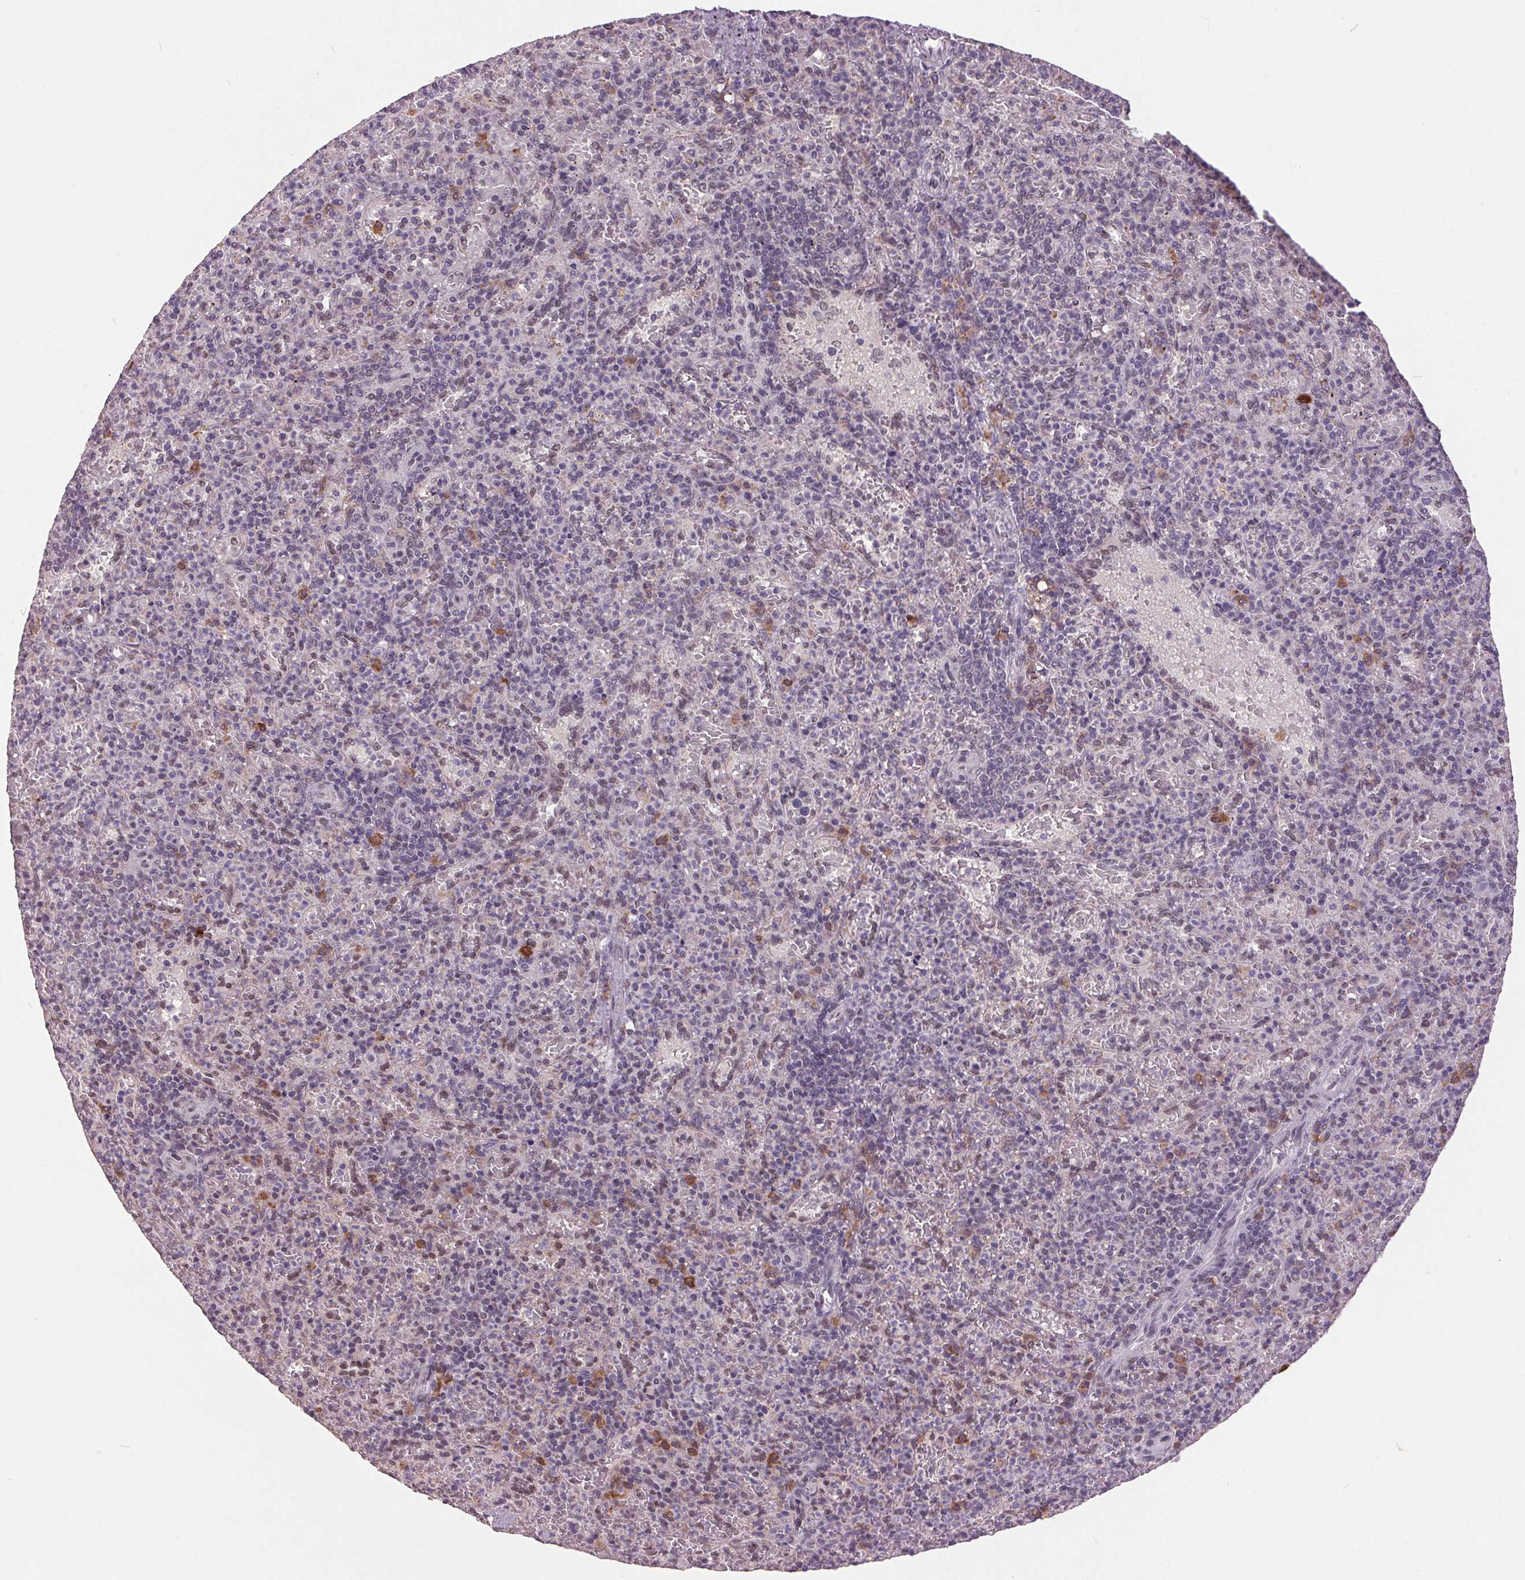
{"staining": {"intensity": "weak", "quantity": "<25%", "location": "nuclear"}, "tissue": "spleen", "cell_type": "Cells in red pulp", "image_type": "normal", "snomed": [{"axis": "morphology", "description": "Normal tissue, NOS"}, {"axis": "topography", "description": "Spleen"}], "caption": "A high-resolution image shows IHC staining of unremarkable spleen, which demonstrates no significant positivity in cells in red pulp.", "gene": "ZBTB4", "patient": {"sex": "female", "age": 74}}